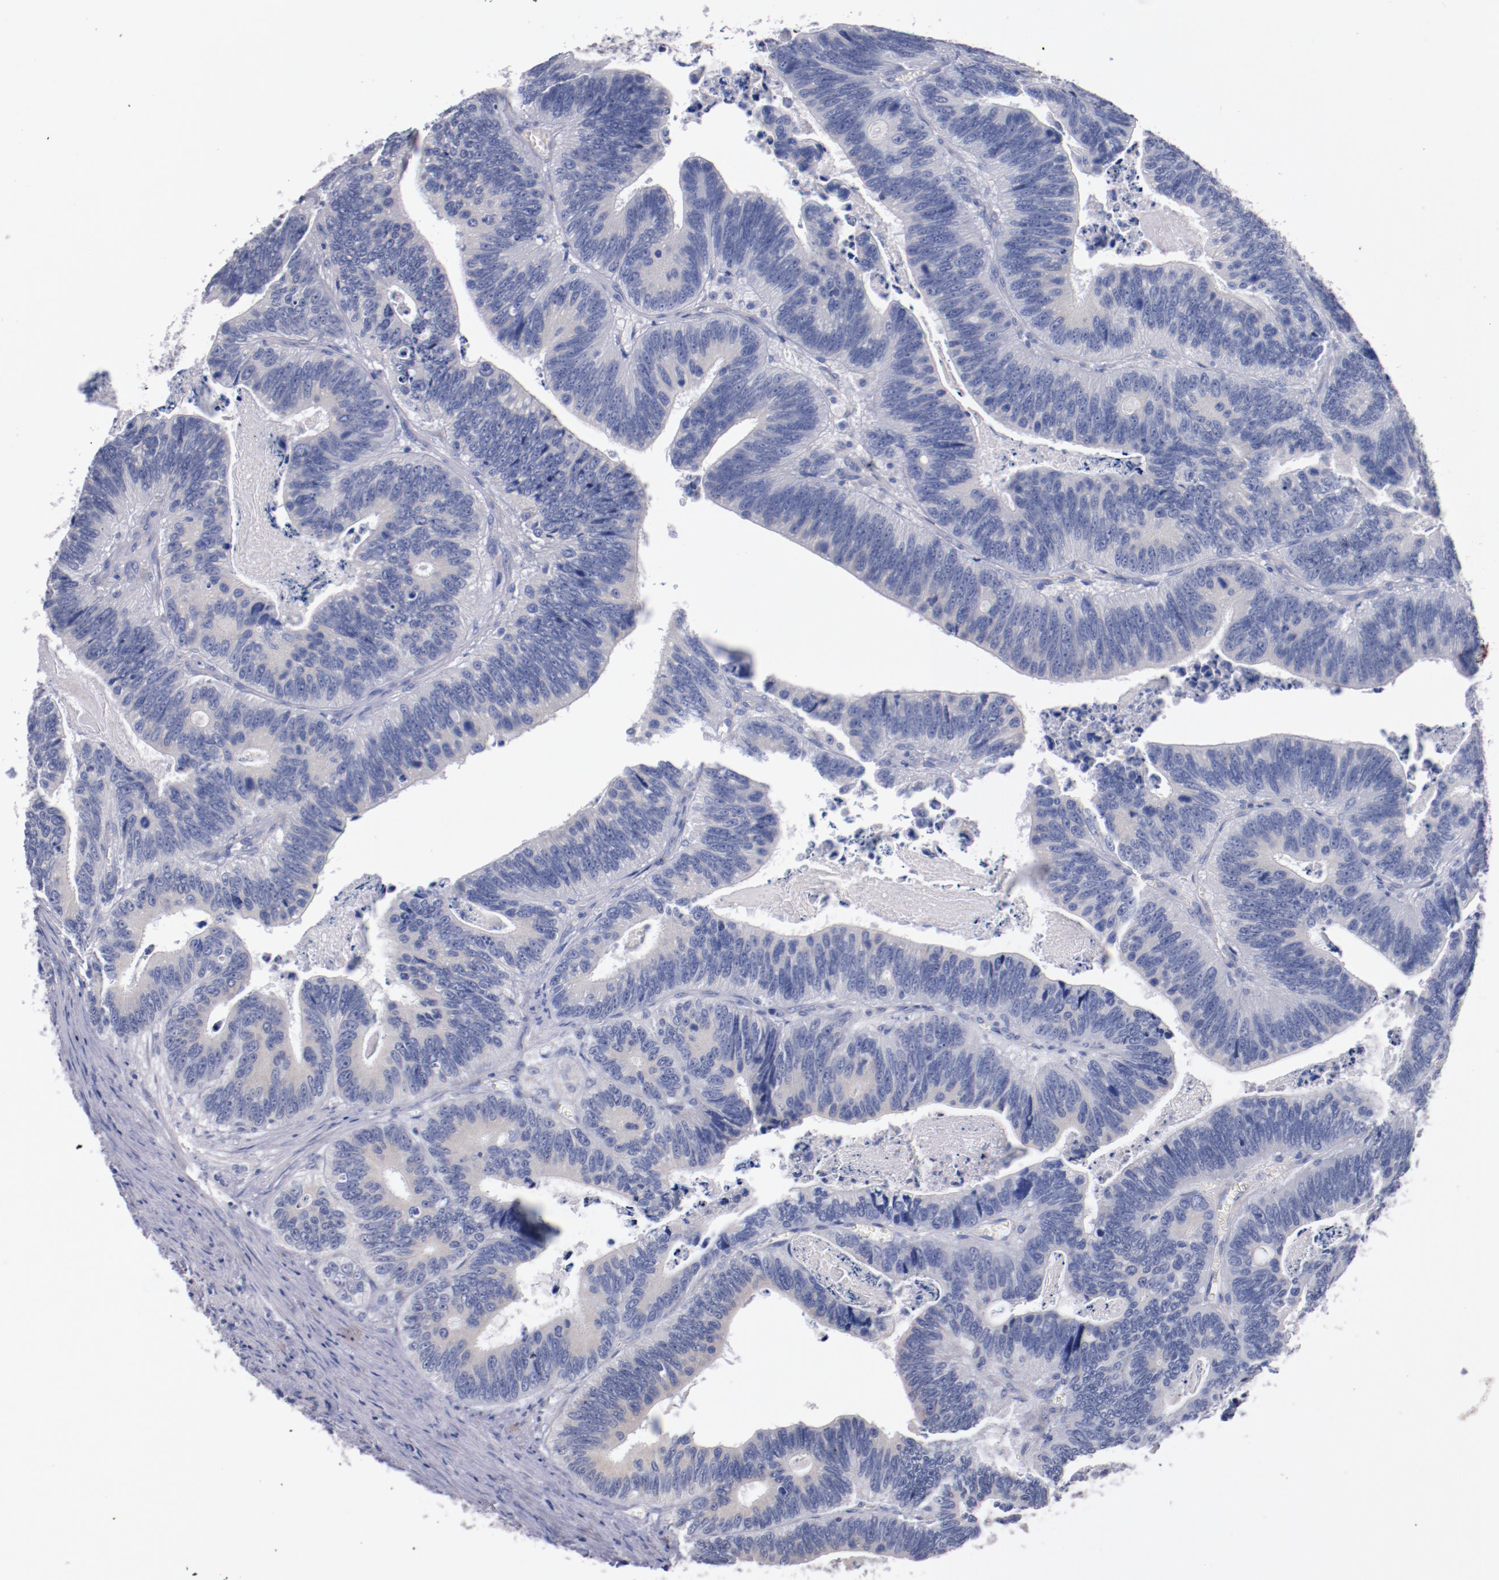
{"staining": {"intensity": "negative", "quantity": "none", "location": "none"}, "tissue": "colorectal cancer", "cell_type": "Tumor cells", "image_type": "cancer", "snomed": [{"axis": "morphology", "description": "Adenocarcinoma, NOS"}, {"axis": "topography", "description": "Colon"}], "caption": "This is an immunohistochemistry (IHC) photomicrograph of colorectal cancer (adenocarcinoma). There is no staining in tumor cells.", "gene": "CNTNAP2", "patient": {"sex": "male", "age": 72}}